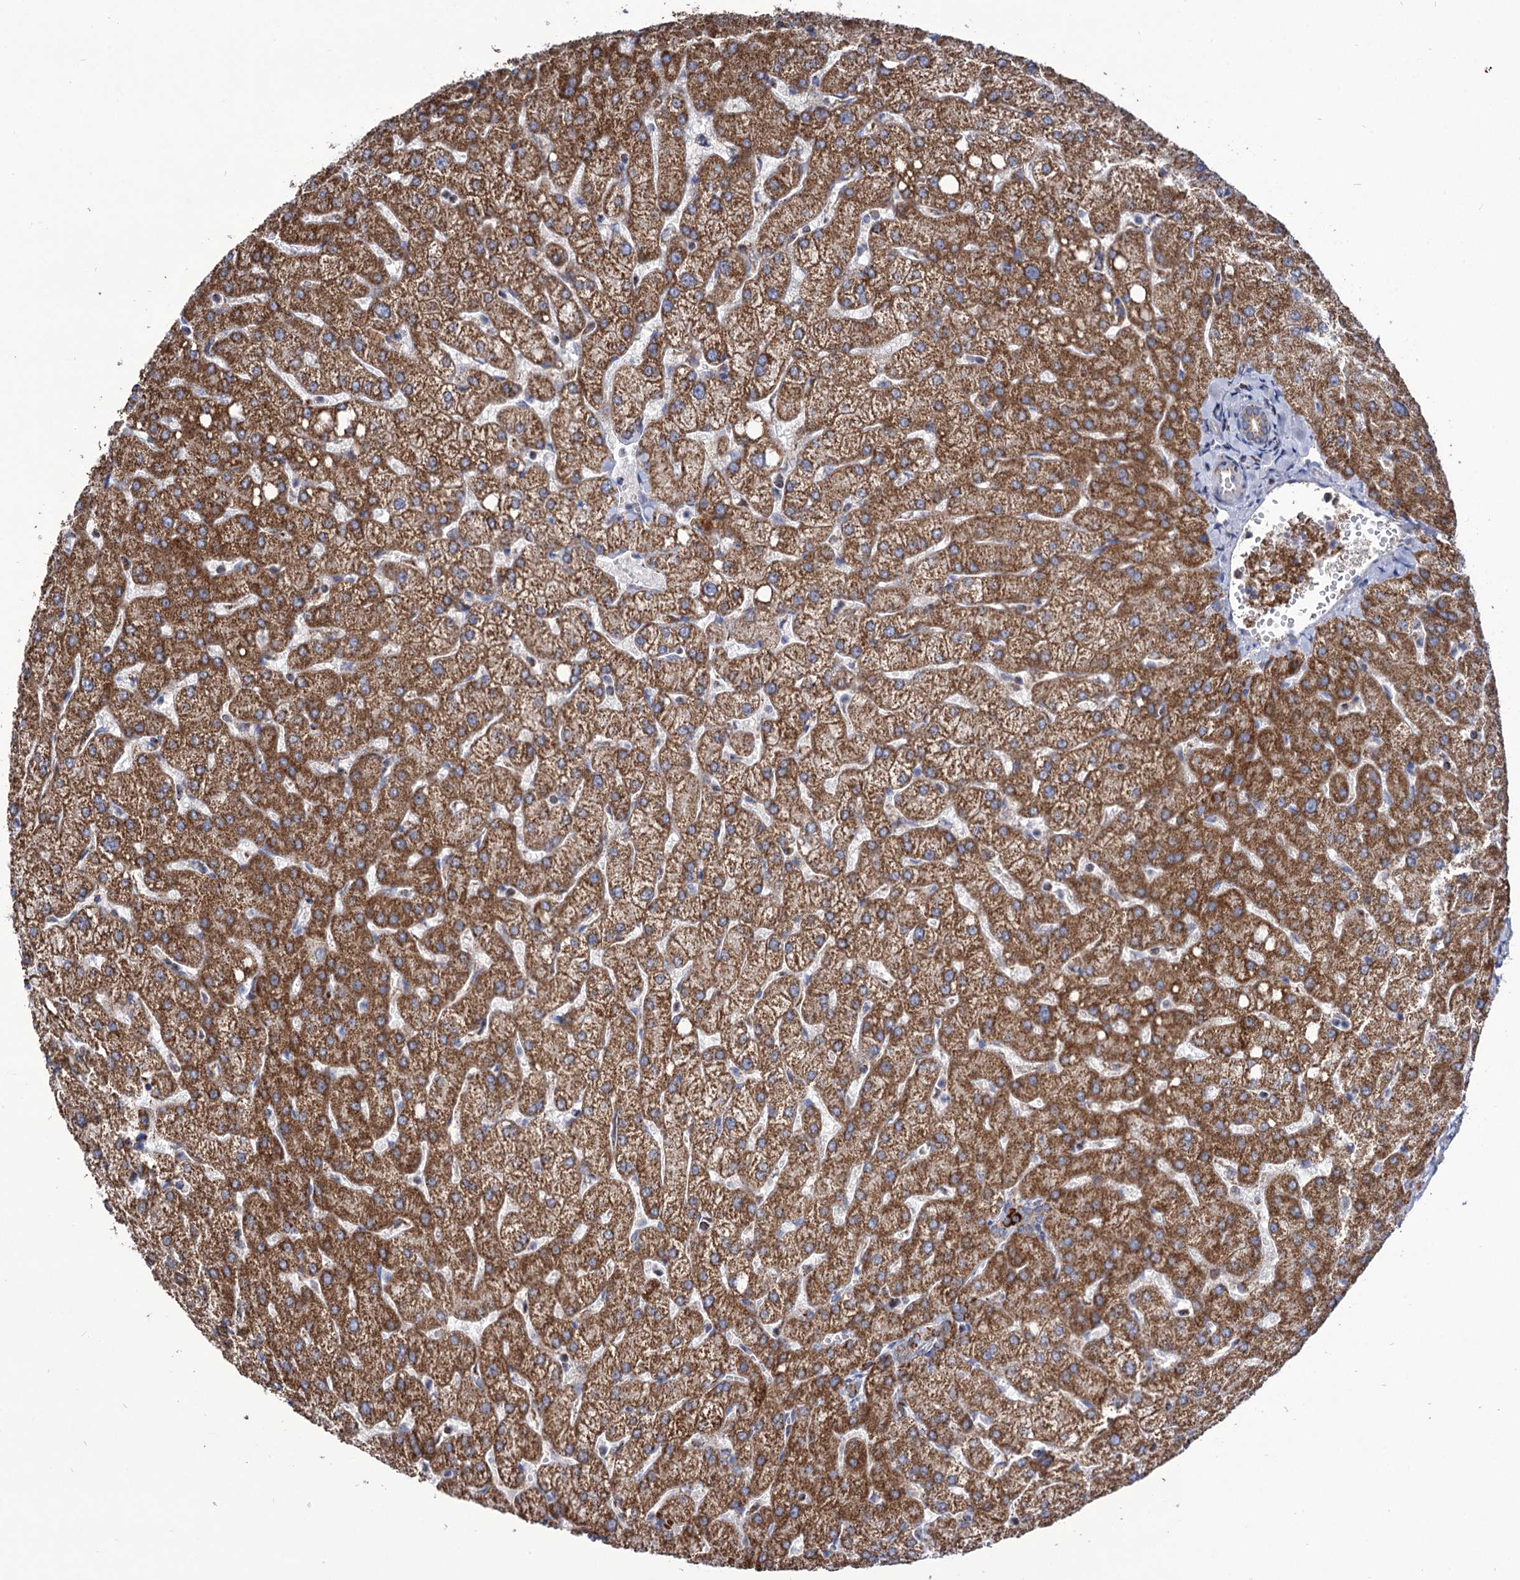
{"staining": {"intensity": "weak", "quantity": ">75%", "location": "cytoplasmic/membranous"}, "tissue": "liver", "cell_type": "Cholangiocytes", "image_type": "normal", "snomed": [{"axis": "morphology", "description": "Normal tissue, NOS"}, {"axis": "topography", "description": "Liver"}], "caption": "Protein expression analysis of unremarkable liver shows weak cytoplasmic/membranous positivity in approximately >75% of cholangiocytes. (Brightfield microscopy of DAB IHC at high magnification).", "gene": "ABHD10", "patient": {"sex": "female", "age": 54}}